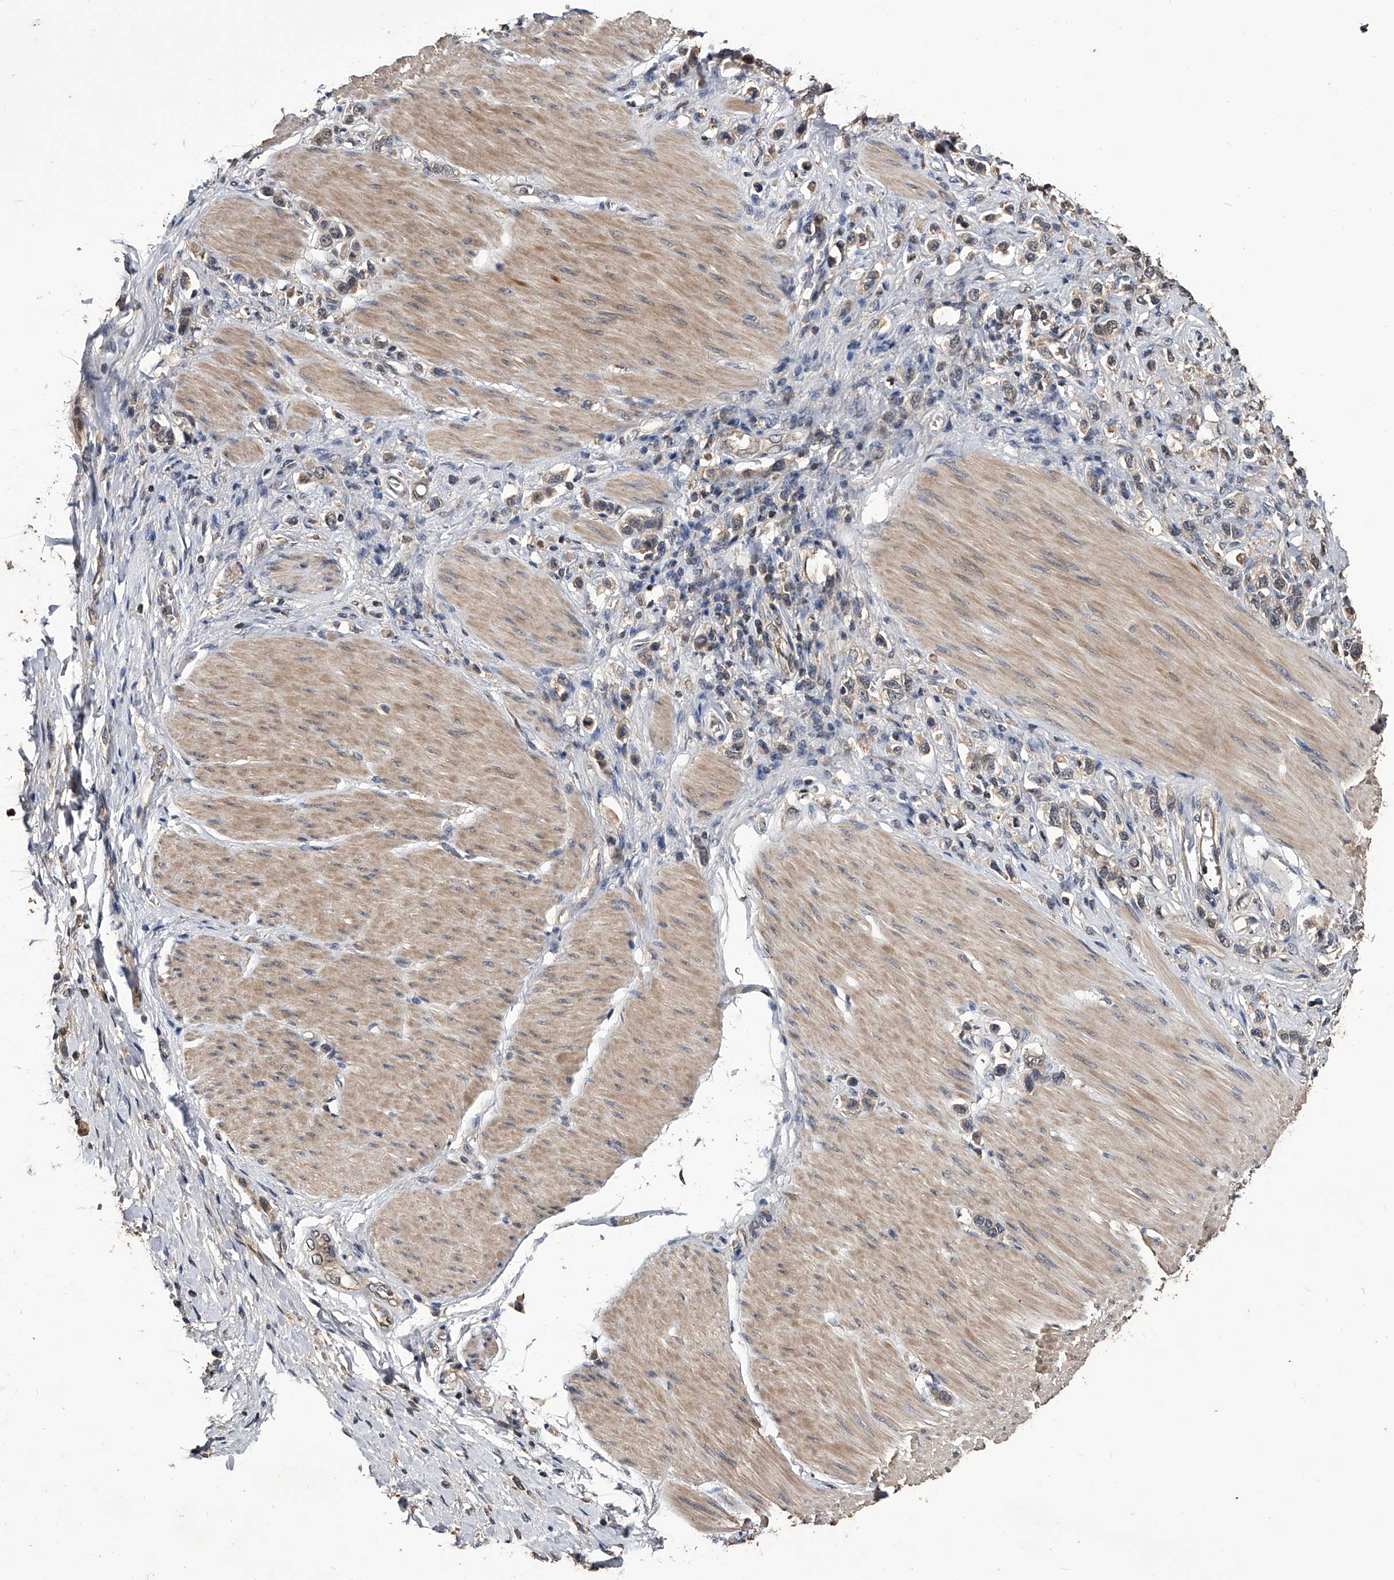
{"staining": {"intensity": "negative", "quantity": "none", "location": "none"}, "tissue": "stomach cancer", "cell_type": "Tumor cells", "image_type": "cancer", "snomed": [{"axis": "morphology", "description": "Adenocarcinoma, NOS"}, {"axis": "topography", "description": "Stomach"}], "caption": "This is a image of immunohistochemistry (IHC) staining of adenocarcinoma (stomach), which shows no positivity in tumor cells.", "gene": "EFCAB7", "patient": {"sex": "female", "age": 65}}